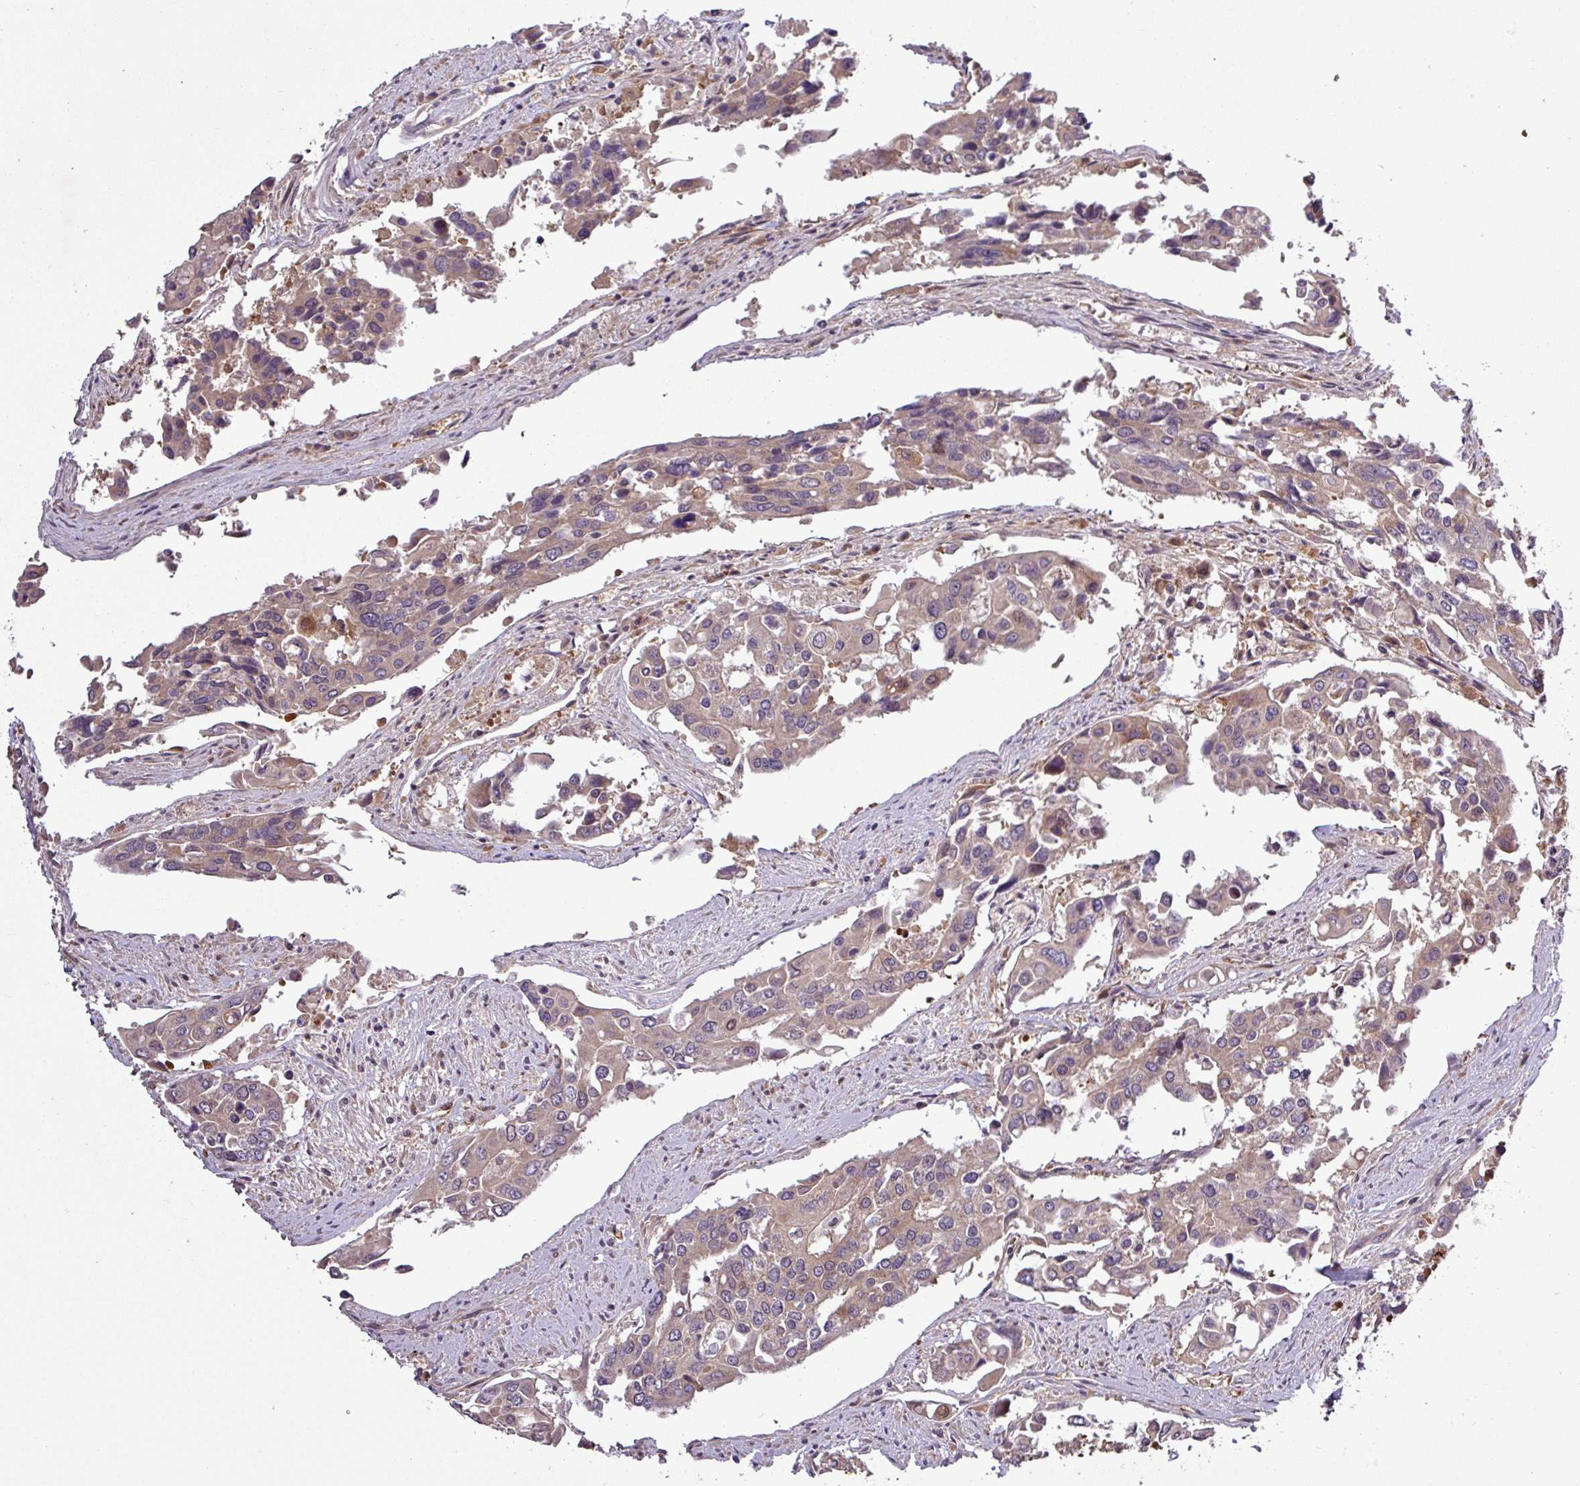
{"staining": {"intensity": "weak", "quantity": "25%-75%", "location": "cytoplasmic/membranous"}, "tissue": "colorectal cancer", "cell_type": "Tumor cells", "image_type": "cancer", "snomed": [{"axis": "morphology", "description": "Adenocarcinoma, NOS"}, {"axis": "topography", "description": "Colon"}], "caption": "Brown immunohistochemical staining in human colorectal adenocarcinoma displays weak cytoplasmic/membranous staining in about 25%-75% of tumor cells.", "gene": "SIRPB2", "patient": {"sex": "male", "age": 77}}